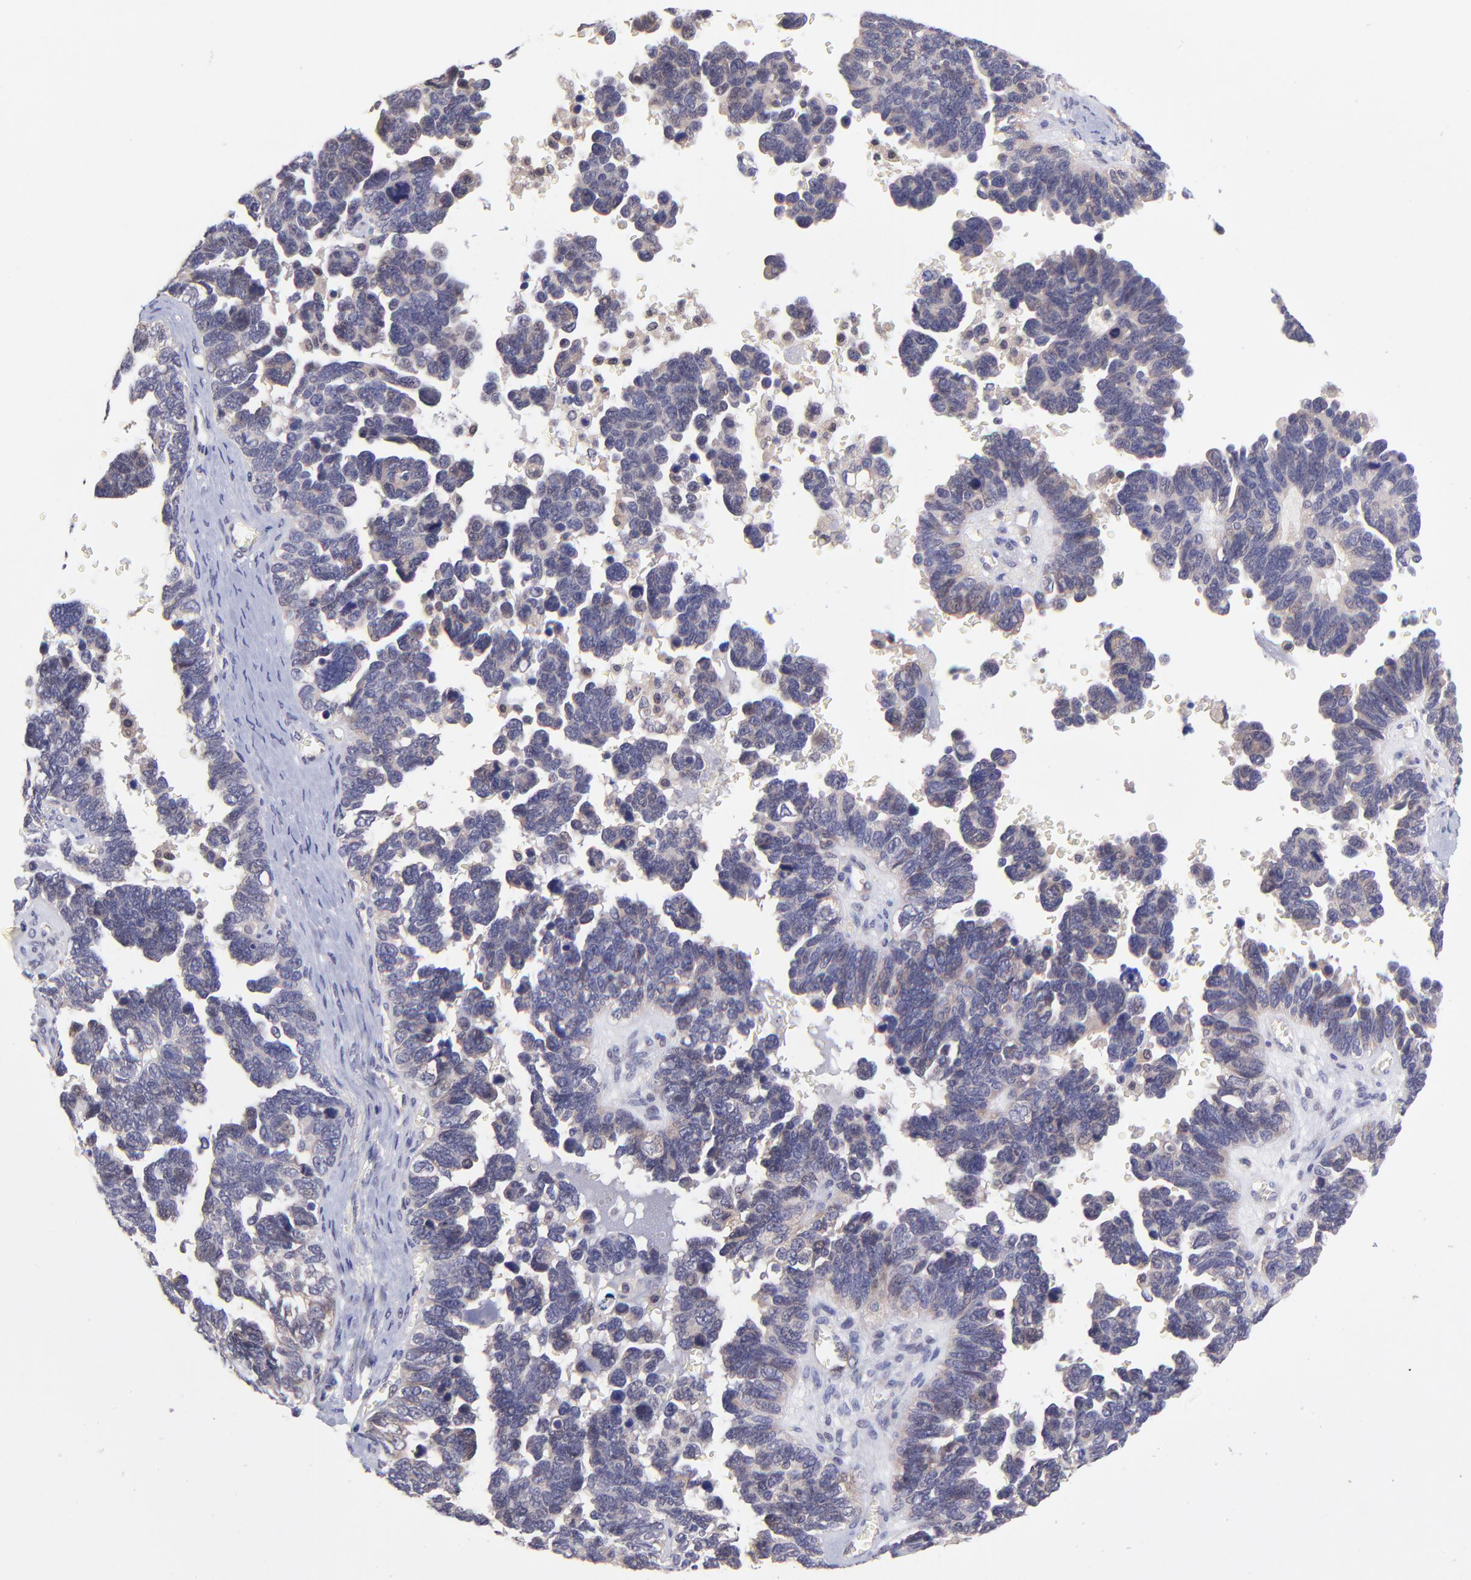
{"staining": {"intensity": "weak", "quantity": ">75%", "location": "cytoplasmic/membranous"}, "tissue": "ovarian cancer", "cell_type": "Tumor cells", "image_type": "cancer", "snomed": [{"axis": "morphology", "description": "Cystadenocarcinoma, mucinous, NOS"}, {"axis": "topography", "description": "Ovary"}], "caption": "A histopathology image of ovarian cancer (mucinous cystadenocarcinoma) stained for a protein shows weak cytoplasmic/membranous brown staining in tumor cells.", "gene": "NSF", "patient": {"sex": "female", "age": 25}}